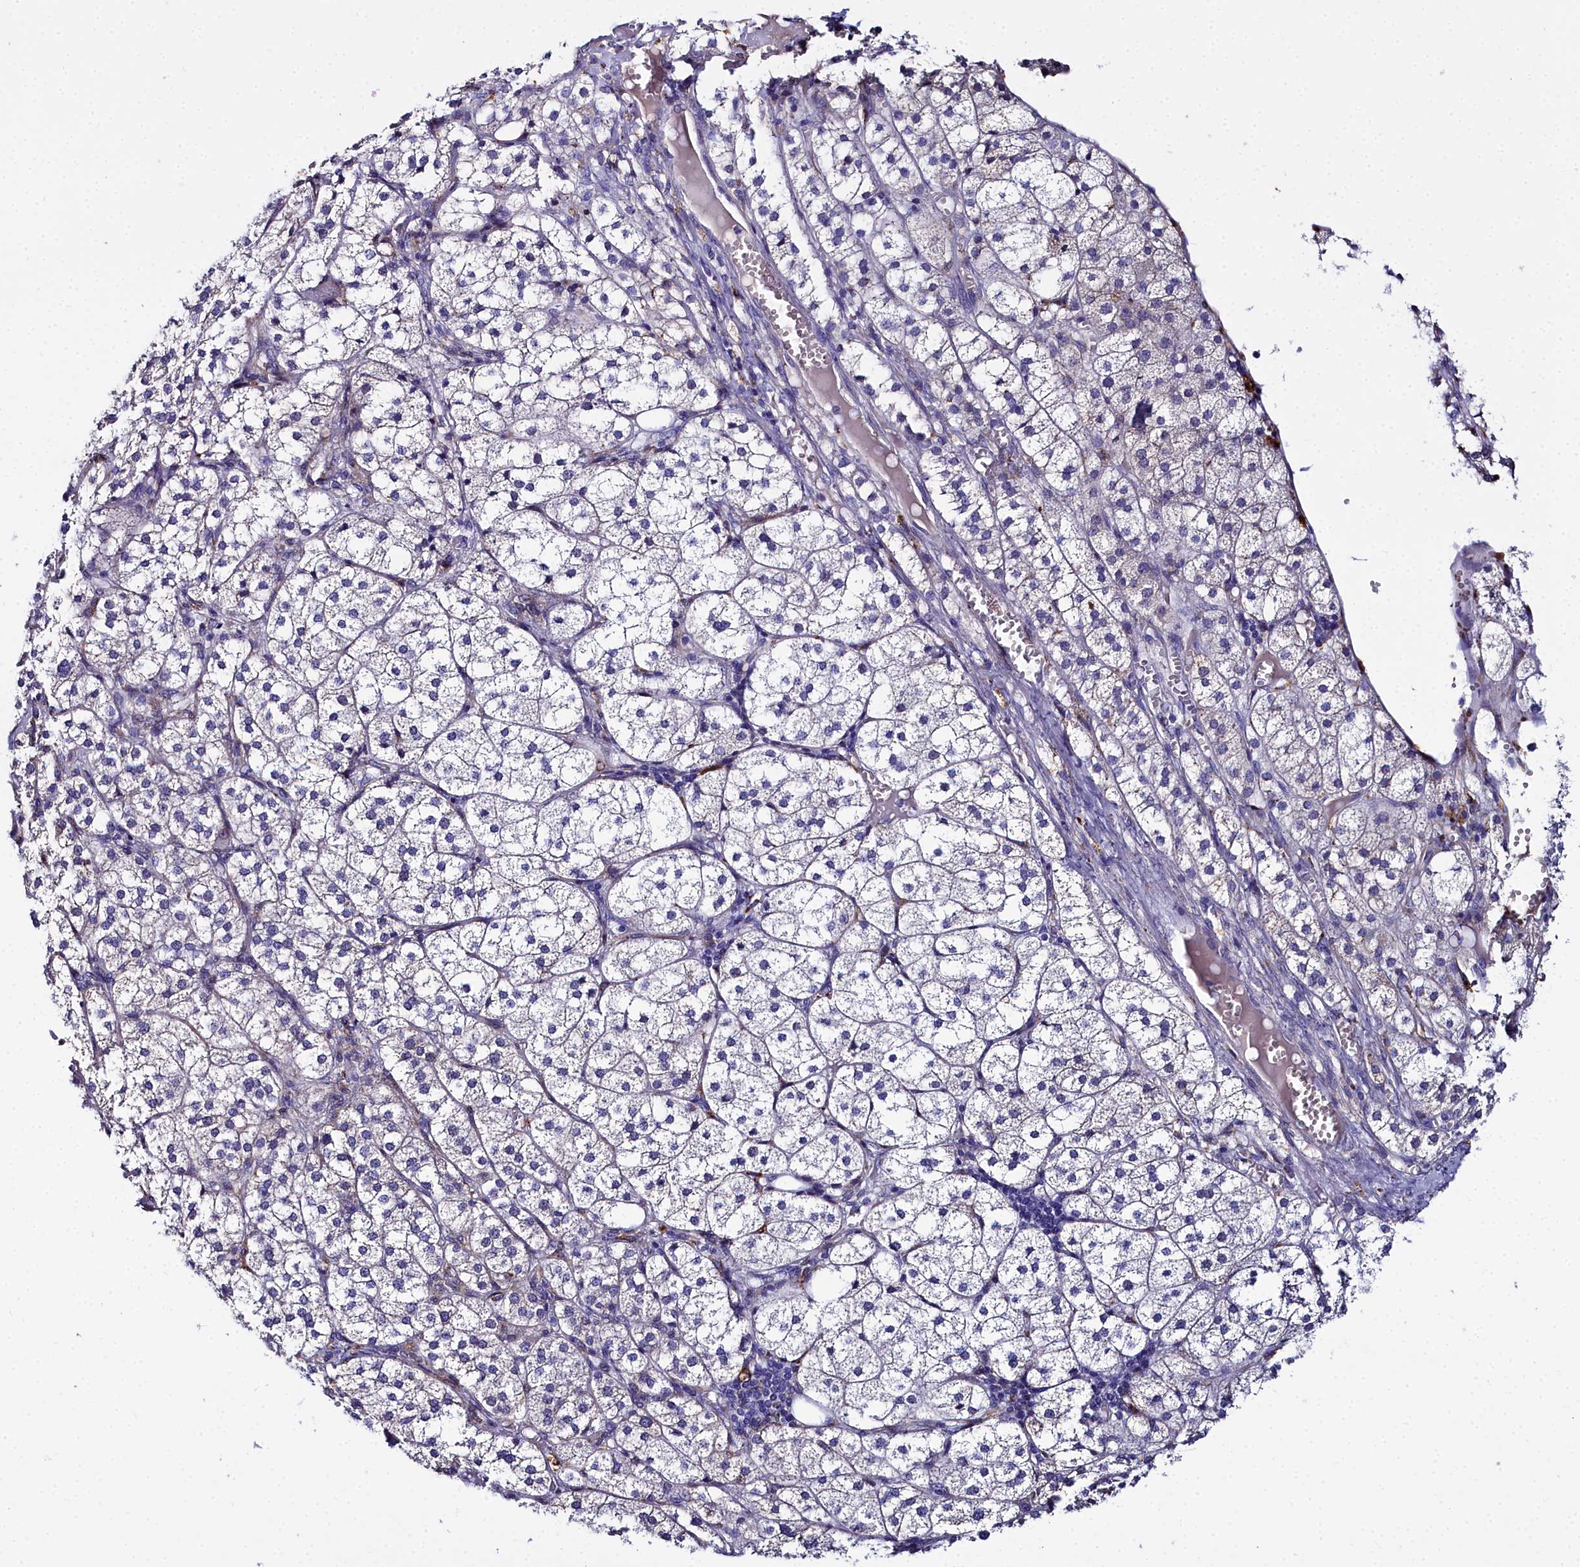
{"staining": {"intensity": "weak", "quantity": "<25%", "location": "cytoplasmic/membranous"}, "tissue": "adrenal gland", "cell_type": "Glandular cells", "image_type": "normal", "snomed": [{"axis": "morphology", "description": "Normal tissue, NOS"}, {"axis": "topography", "description": "Adrenal gland"}], "caption": "Adrenal gland was stained to show a protein in brown. There is no significant staining in glandular cells. (Brightfield microscopy of DAB IHC at high magnification).", "gene": "ELAPOR2", "patient": {"sex": "female", "age": 61}}